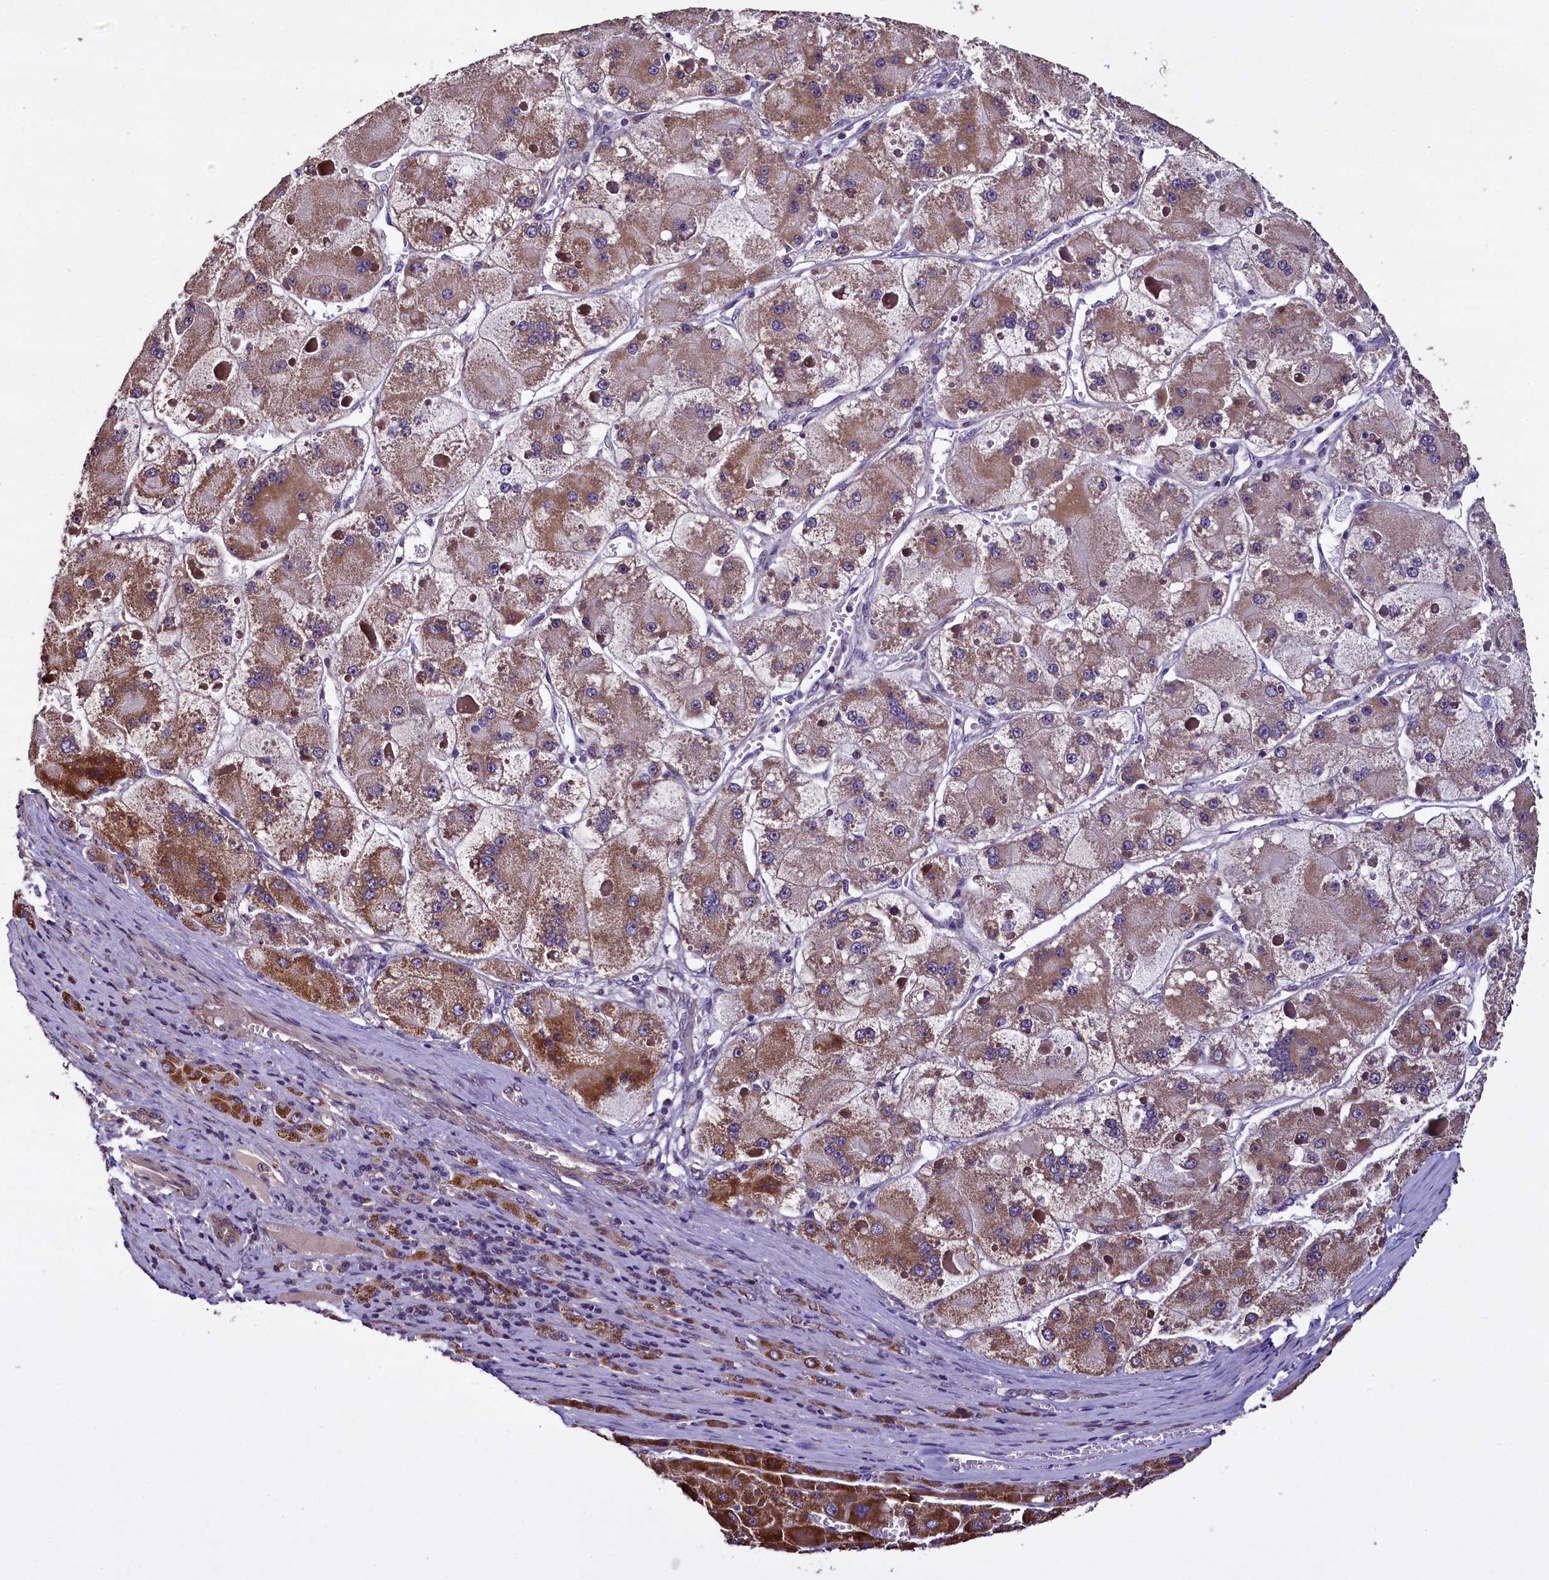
{"staining": {"intensity": "strong", "quantity": "25%-75%", "location": "cytoplasmic/membranous"}, "tissue": "liver cancer", "cell_type": "Tumor cells", "image_type": "cancer", "snomed": [{"axis": "morphology", "description": "Carcinoma, Hepatocellular, NOS"}, {"axis": "topography", "description": "Liver"}], "caption": "High-power microscopy captured an immunohistochemistry (IHC) micrograph of liver hepatocellular carcinoma, revealing strong cytoplasmic/membranous positivity in about 25%-75% of tumor cells.", "gene": "COQ9", "patient": {"sex": "female", "age": 73}}